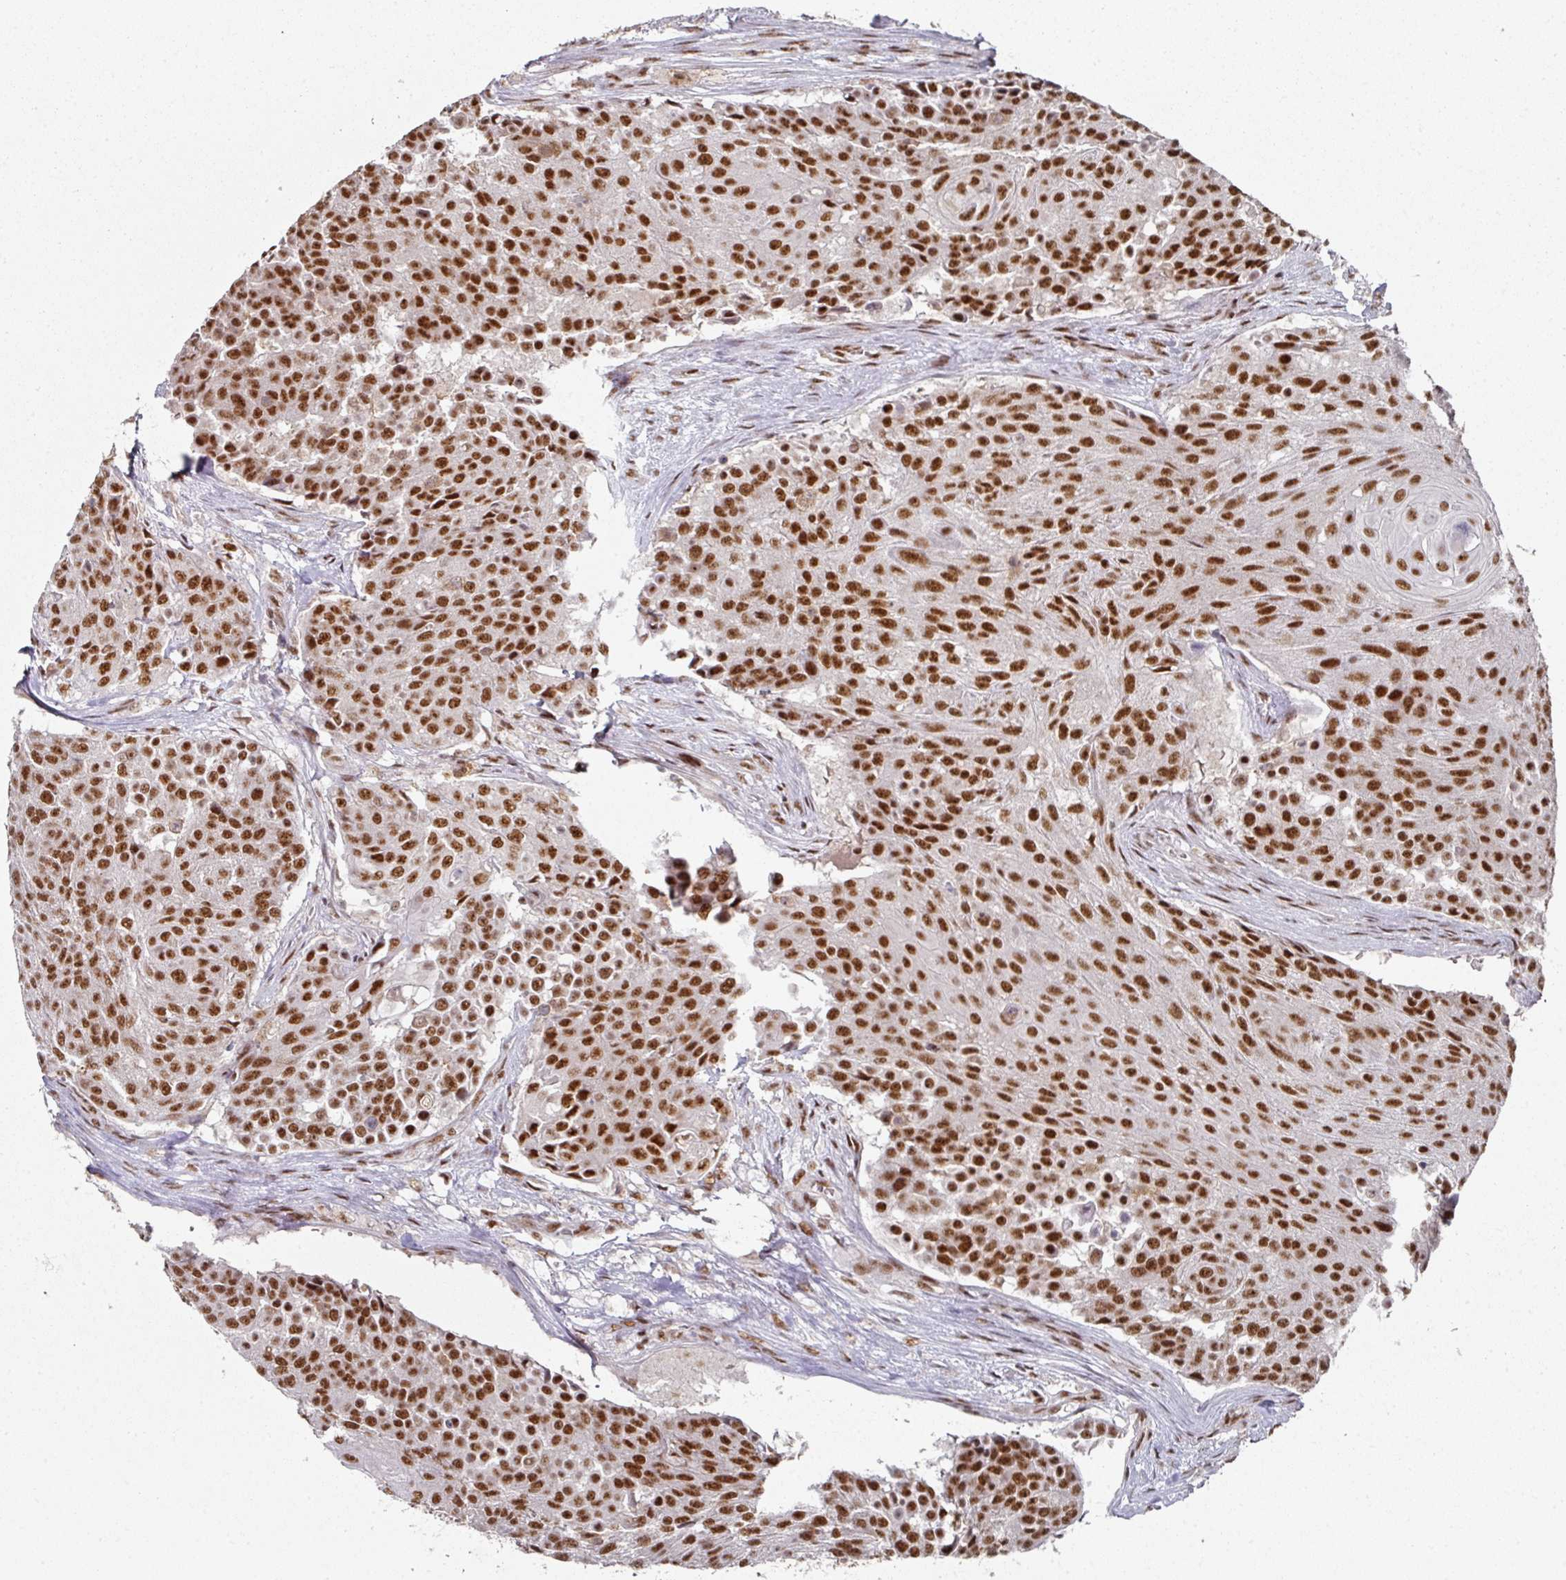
{"staining": {"intensity": "strong", "quantity": ">75%", "location": "nuclear"}, "tissue": "urothelial cancer", "cell_type": "Tumor cells", "image_type": "cancer", "snomed": [{"axis": "morphology", "description": "Urothelial carcinoma, High grade"}, {"axis": "topography", "description": "Urinary bladder"}], "caption": "Protein staining by IHC reveals strong nuclear staining in approximately >75% of tumor cells in urothelial cancer.", "gene": "MEPCE", "patient": {"sex": "female", "age": 63}}